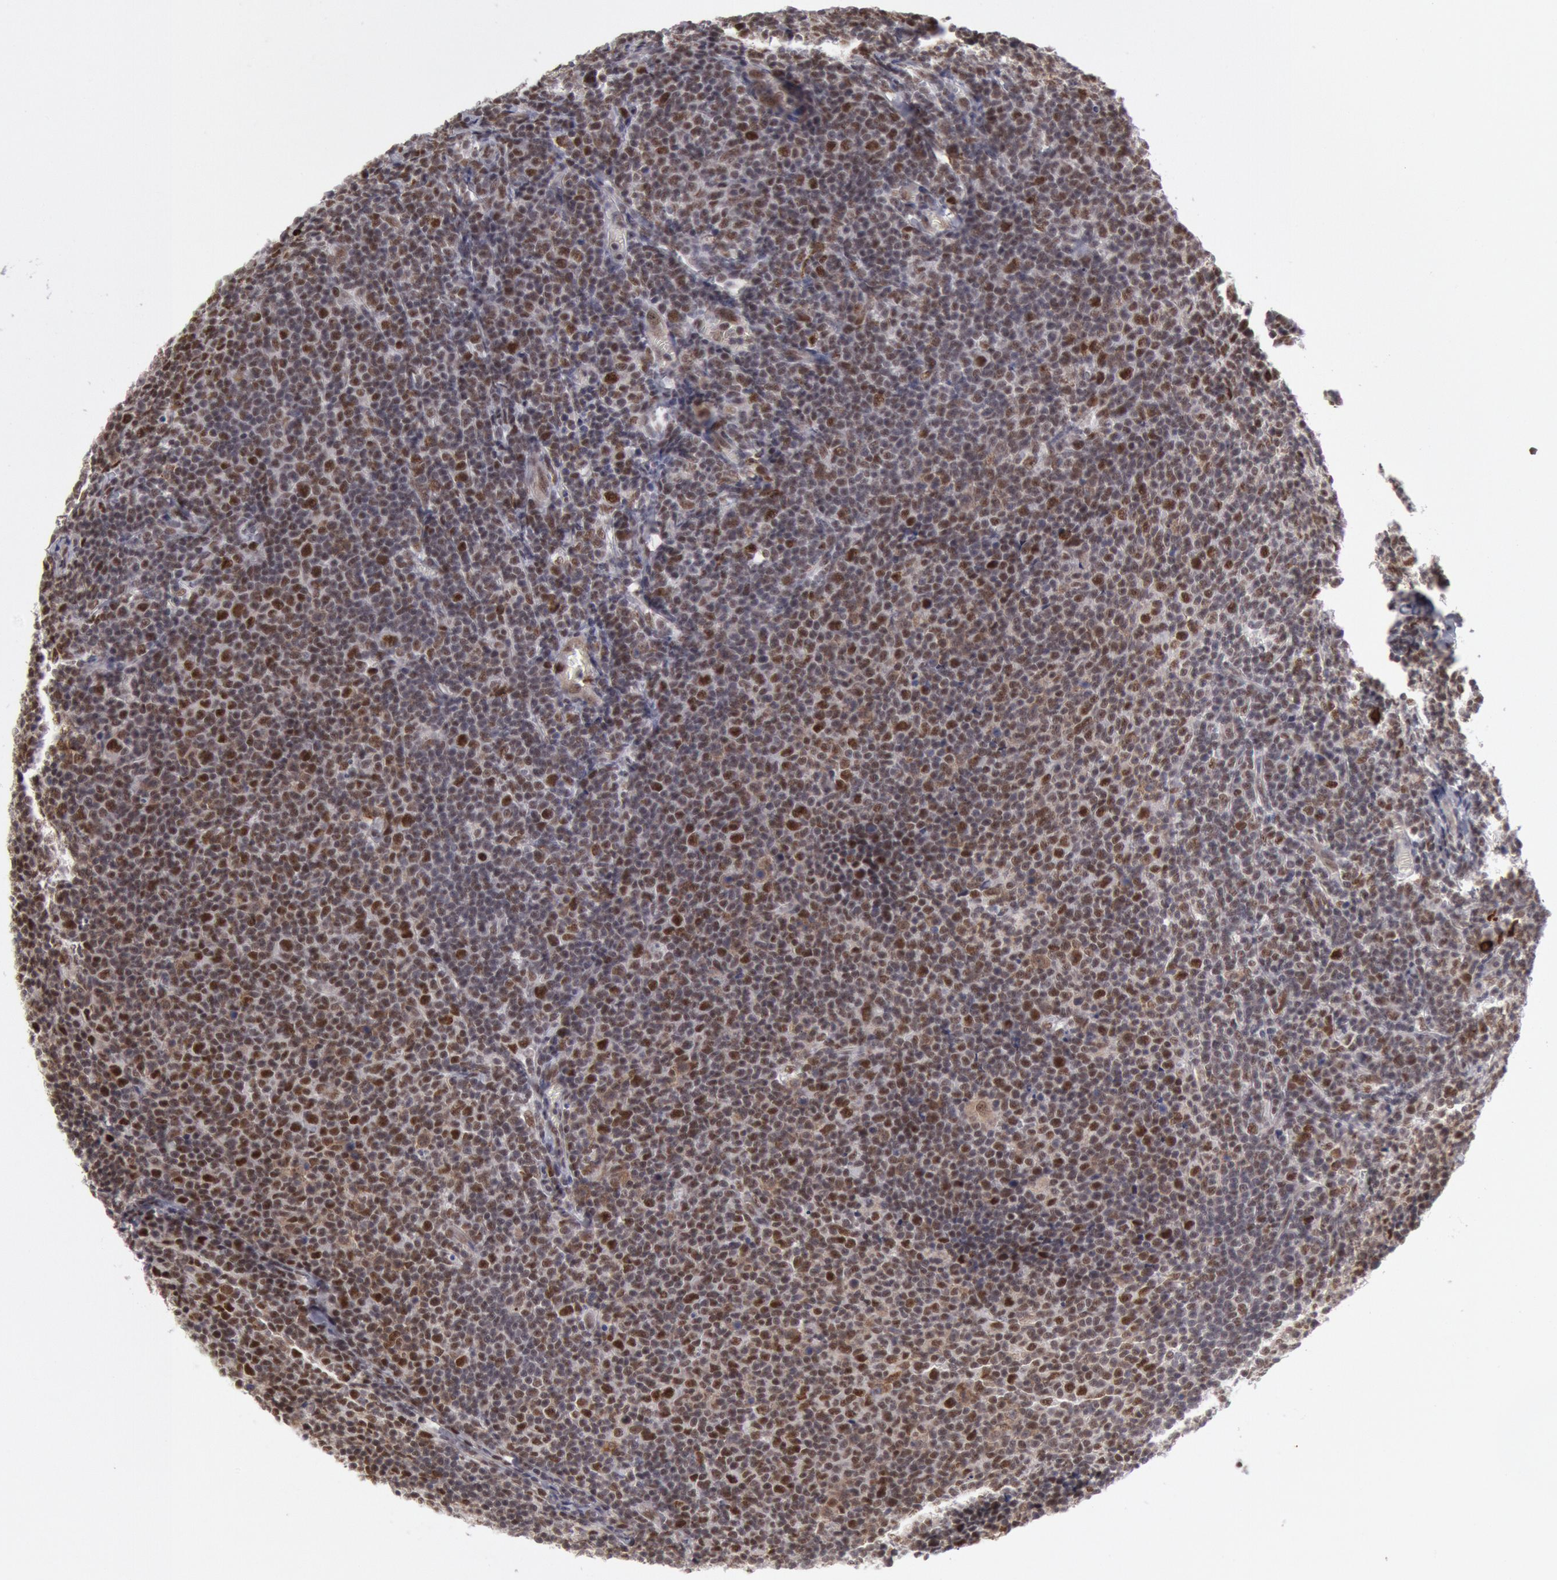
{"staining": {"intensity": "moderate", "quantity": "<25%", "location": "nuclear"}, "tissue": "lymphoma", "cell_type": "Tumor cells", "image_type": "cancer", "snomed": [{"axis": "morphology", "description": "Malignant lymphoma, non-Hodgkin's type, Low grade"}, {"axis": "topography", "description": "Lymph node"}], "caption": "The histopathology image reveals immunohistochemical staining of lymphoma. There is moderate nuclear staining is present in about <25% of tumor cells. The protein is stained brown, and the nuclei are stained in blue (DAB (3,3'-diaminobenzidine) IHC with brightfield microscopy, high magnification).", "gene": "PPP4R3B", "patient": {"sex": "male", "age": 74}}